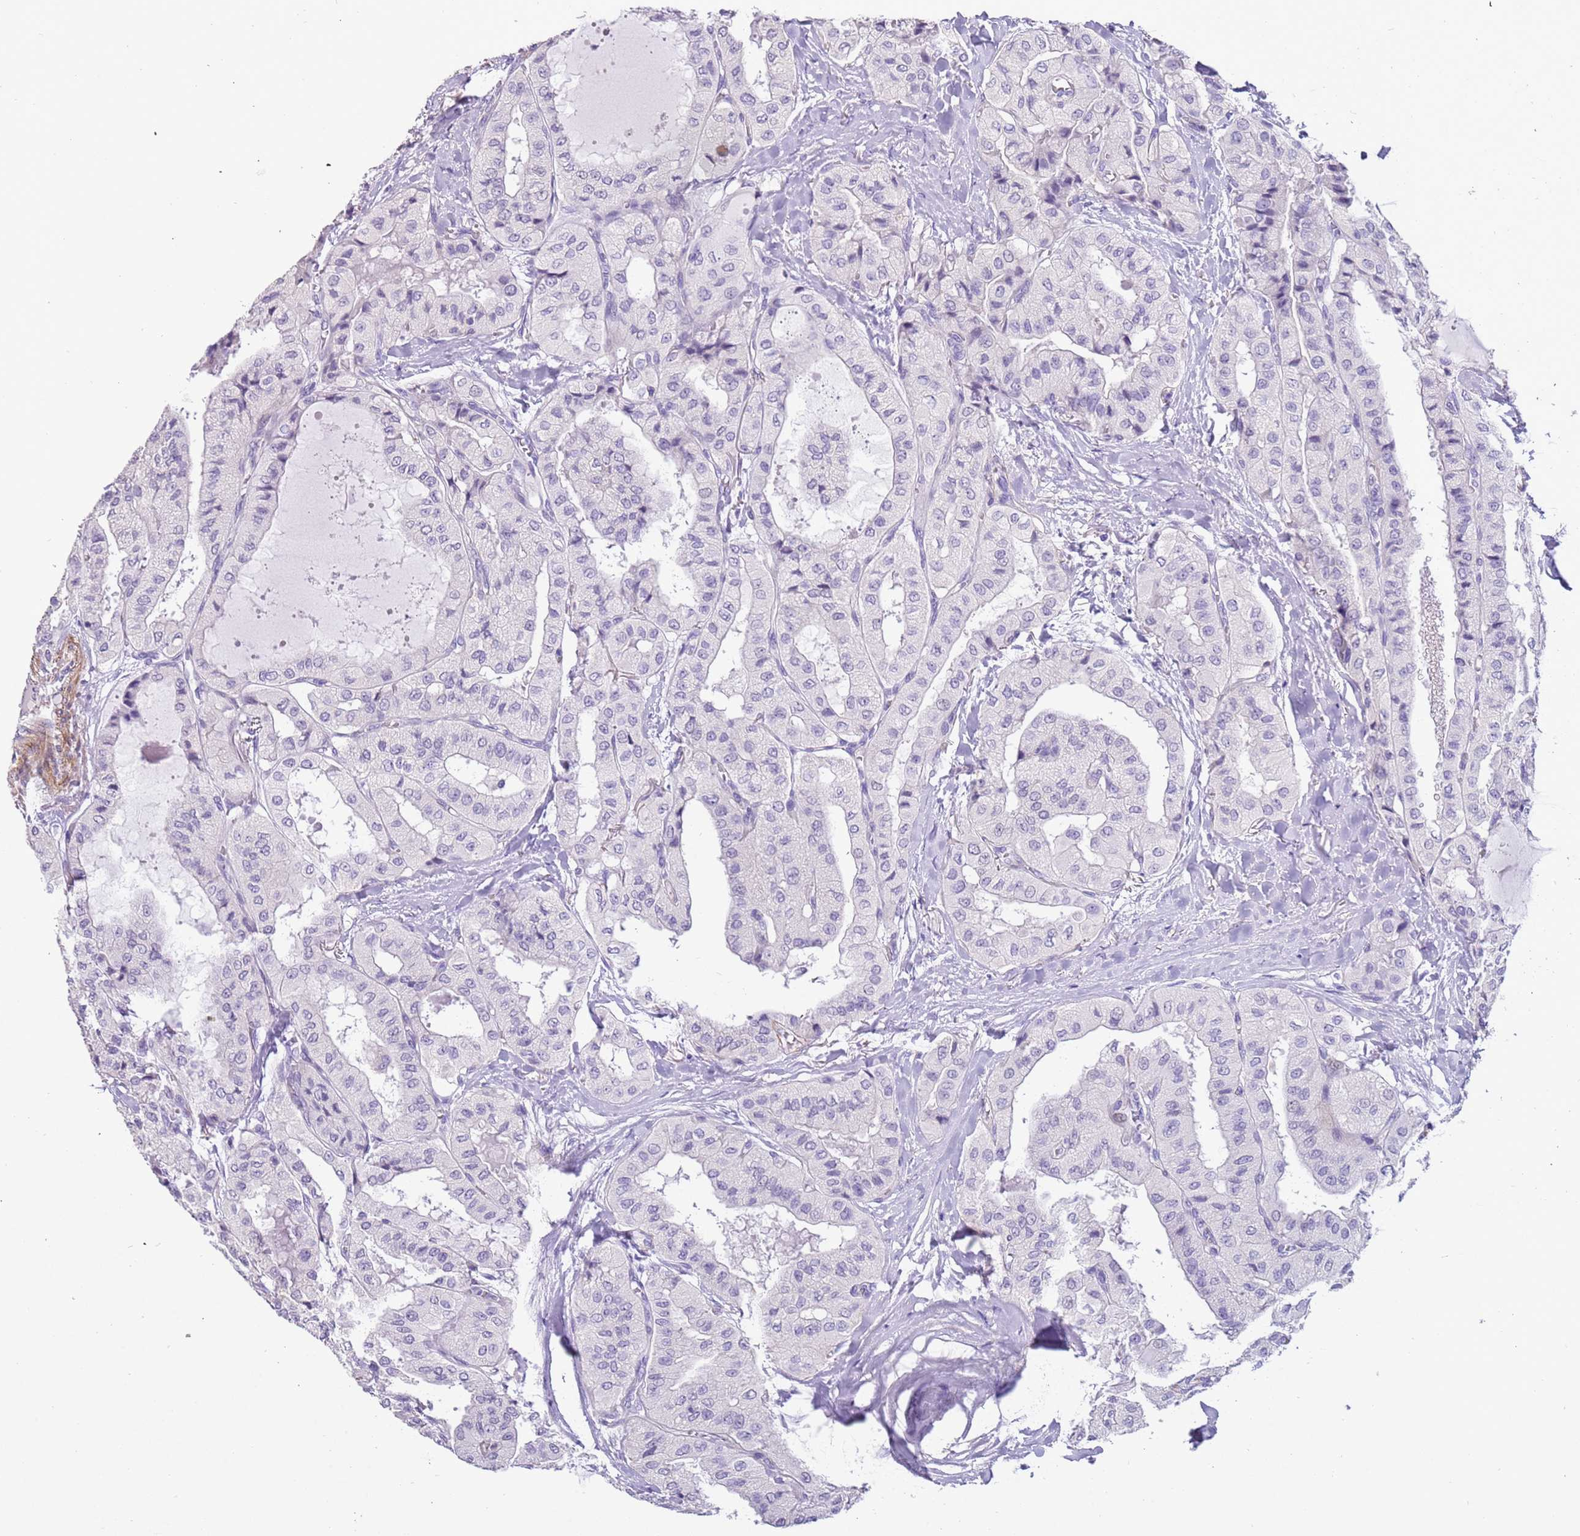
{"staining": {"intensity": "negative", "quantity": "none", "location": "none"}, "tissue": "thyroid cancer", "cell_type": "Tumor cells", "image_type": "cancer", "snomed": [{"axis": "morphology", "description": "Papillary adenocarcinoma, NOS"}, {"axis": "topography", "description": "Thyroid gland"}], "caption": "Immunohistochemistry of papillary adenocarcinoma (thyroid) demonstrates no positivity in tumor cells.", "gene": "PCGF2", "patient": {"sex": "female", "age": 59}}